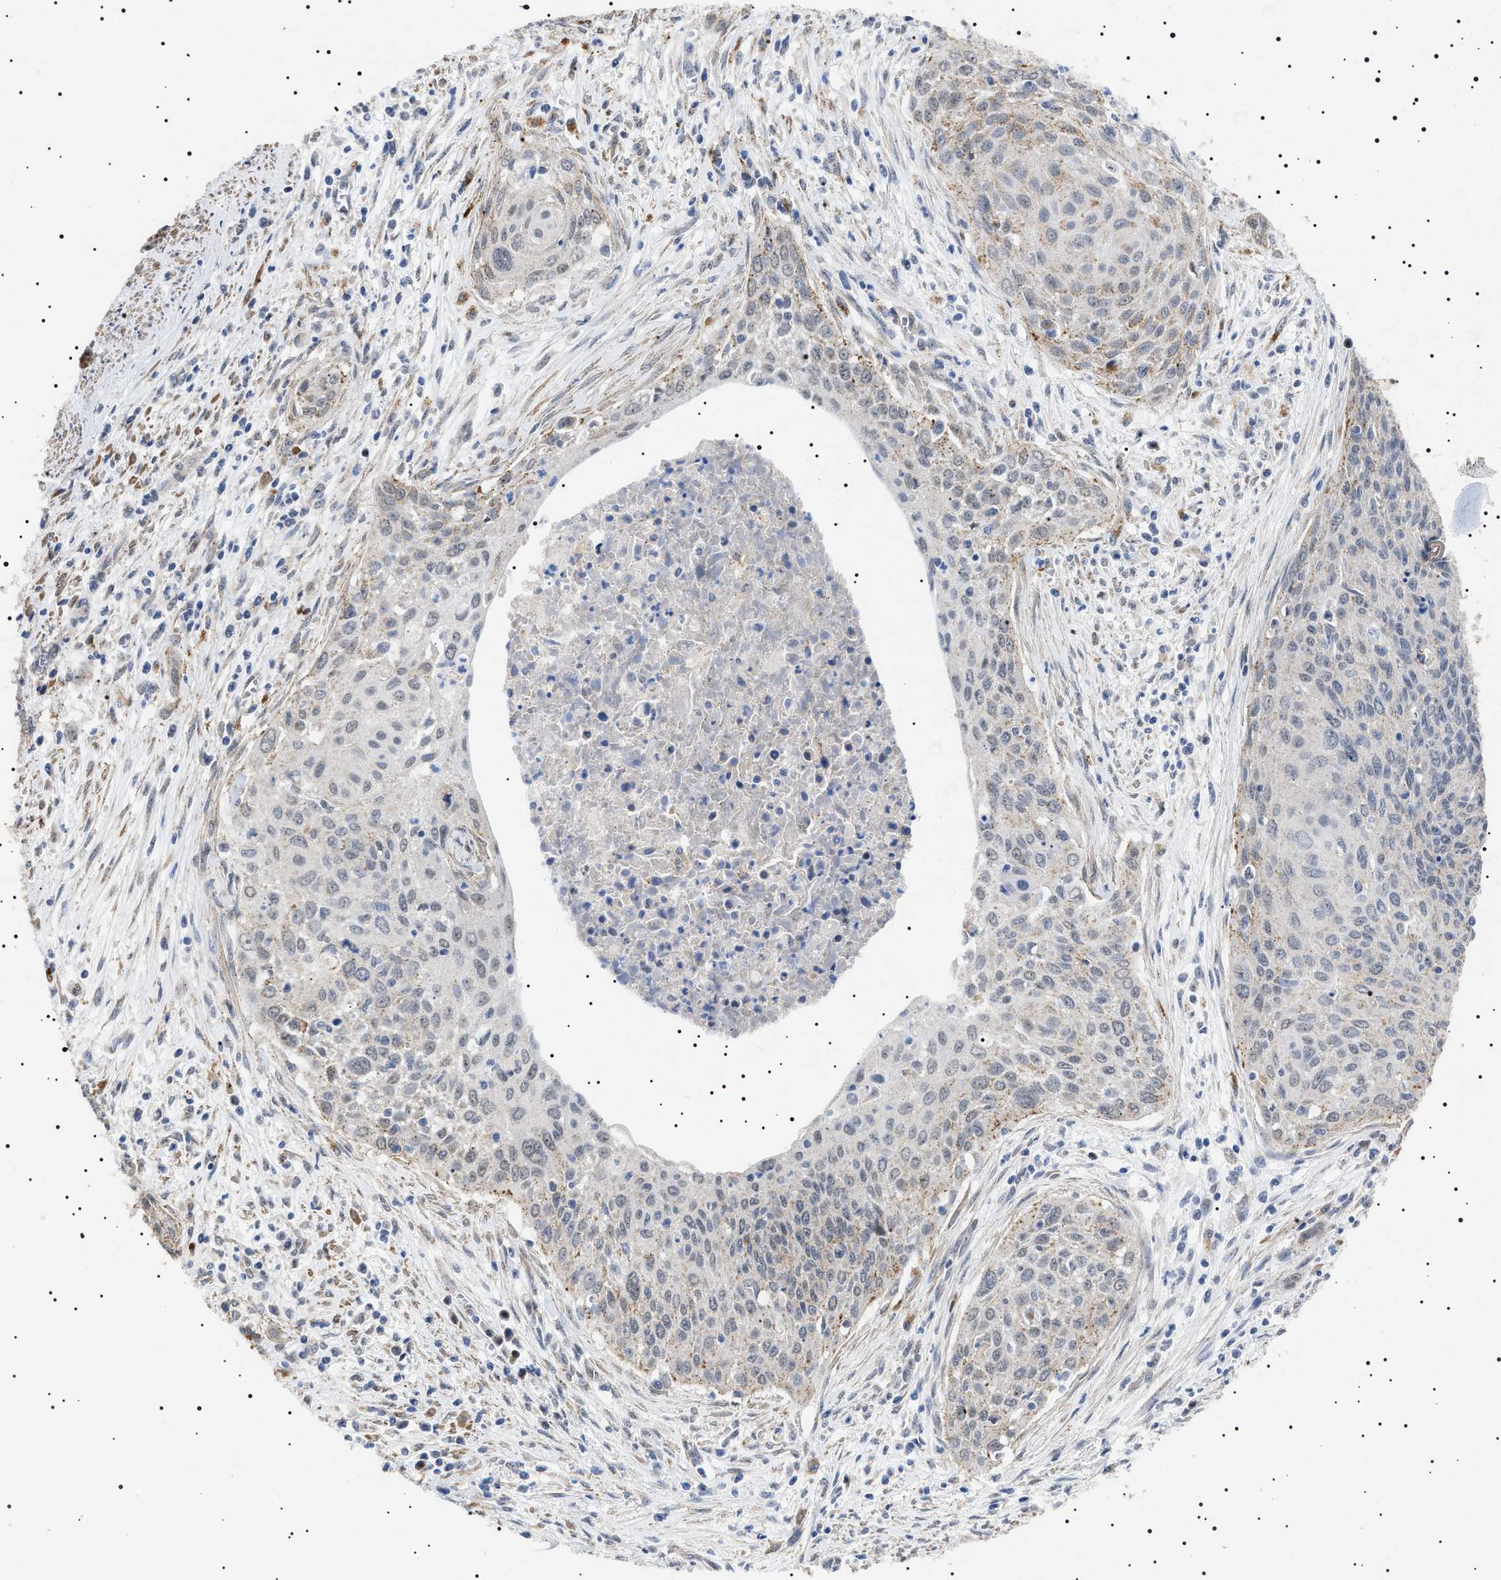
{"staining": {"intensity": "negative", "quantity": "none", "location": "none"}, "tissue": "cervical cancer", "cell_type": "Tumor cells", "image_type": "cancer", "snomed": [{"axis": "morphology", "description": "Squamous cell carcinoma, NOS"}, {"axis": "topography", "description": "Cervix"}], "caption": "Tumor cells show no significant expression in squamous cell carcinoma (cervical). (DAB immunohistochemistry, high magnification).", "gene": "RAB34", "patient": {"sex": "female", "age": 55}}